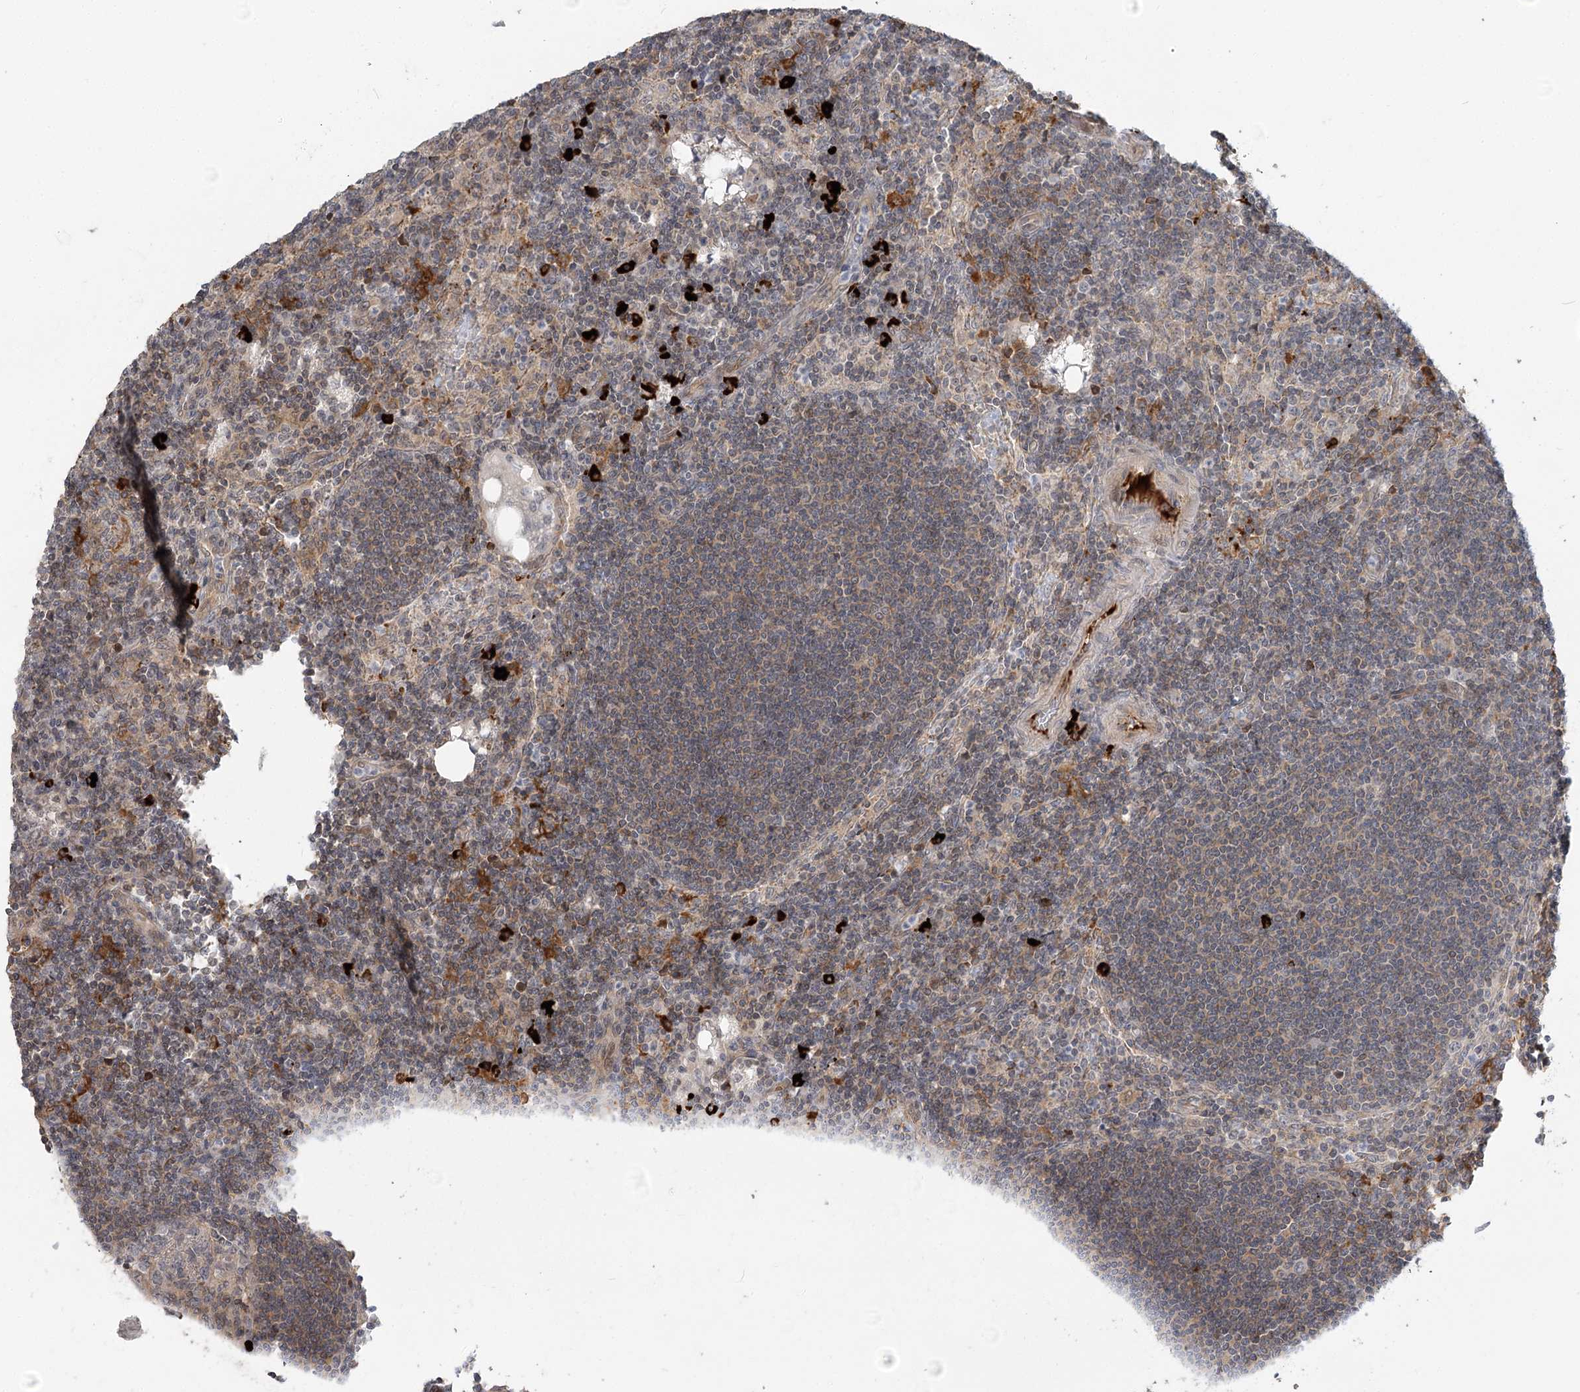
{"staining": {"intensity": "weak", "quantity": "25%-75%", "location": "cytoplasmic/membranous"}, "tissue": "lymph node", "cell_type": "Germinal center cells", "image_type": "normal", "snomed": [{"axis": "morphology", "description": "Normal tissue, NOS"}, {"axis": "topography", "description": "Lymph node"}], "caption": "This is an image of immunohistochemistry staining of benign lymph node, which shows weak staining in the cytoplasmic/membranous of germinal center cells.", "gene": "GUCY2C", "patient": {"sex": "male", "age": 69}}